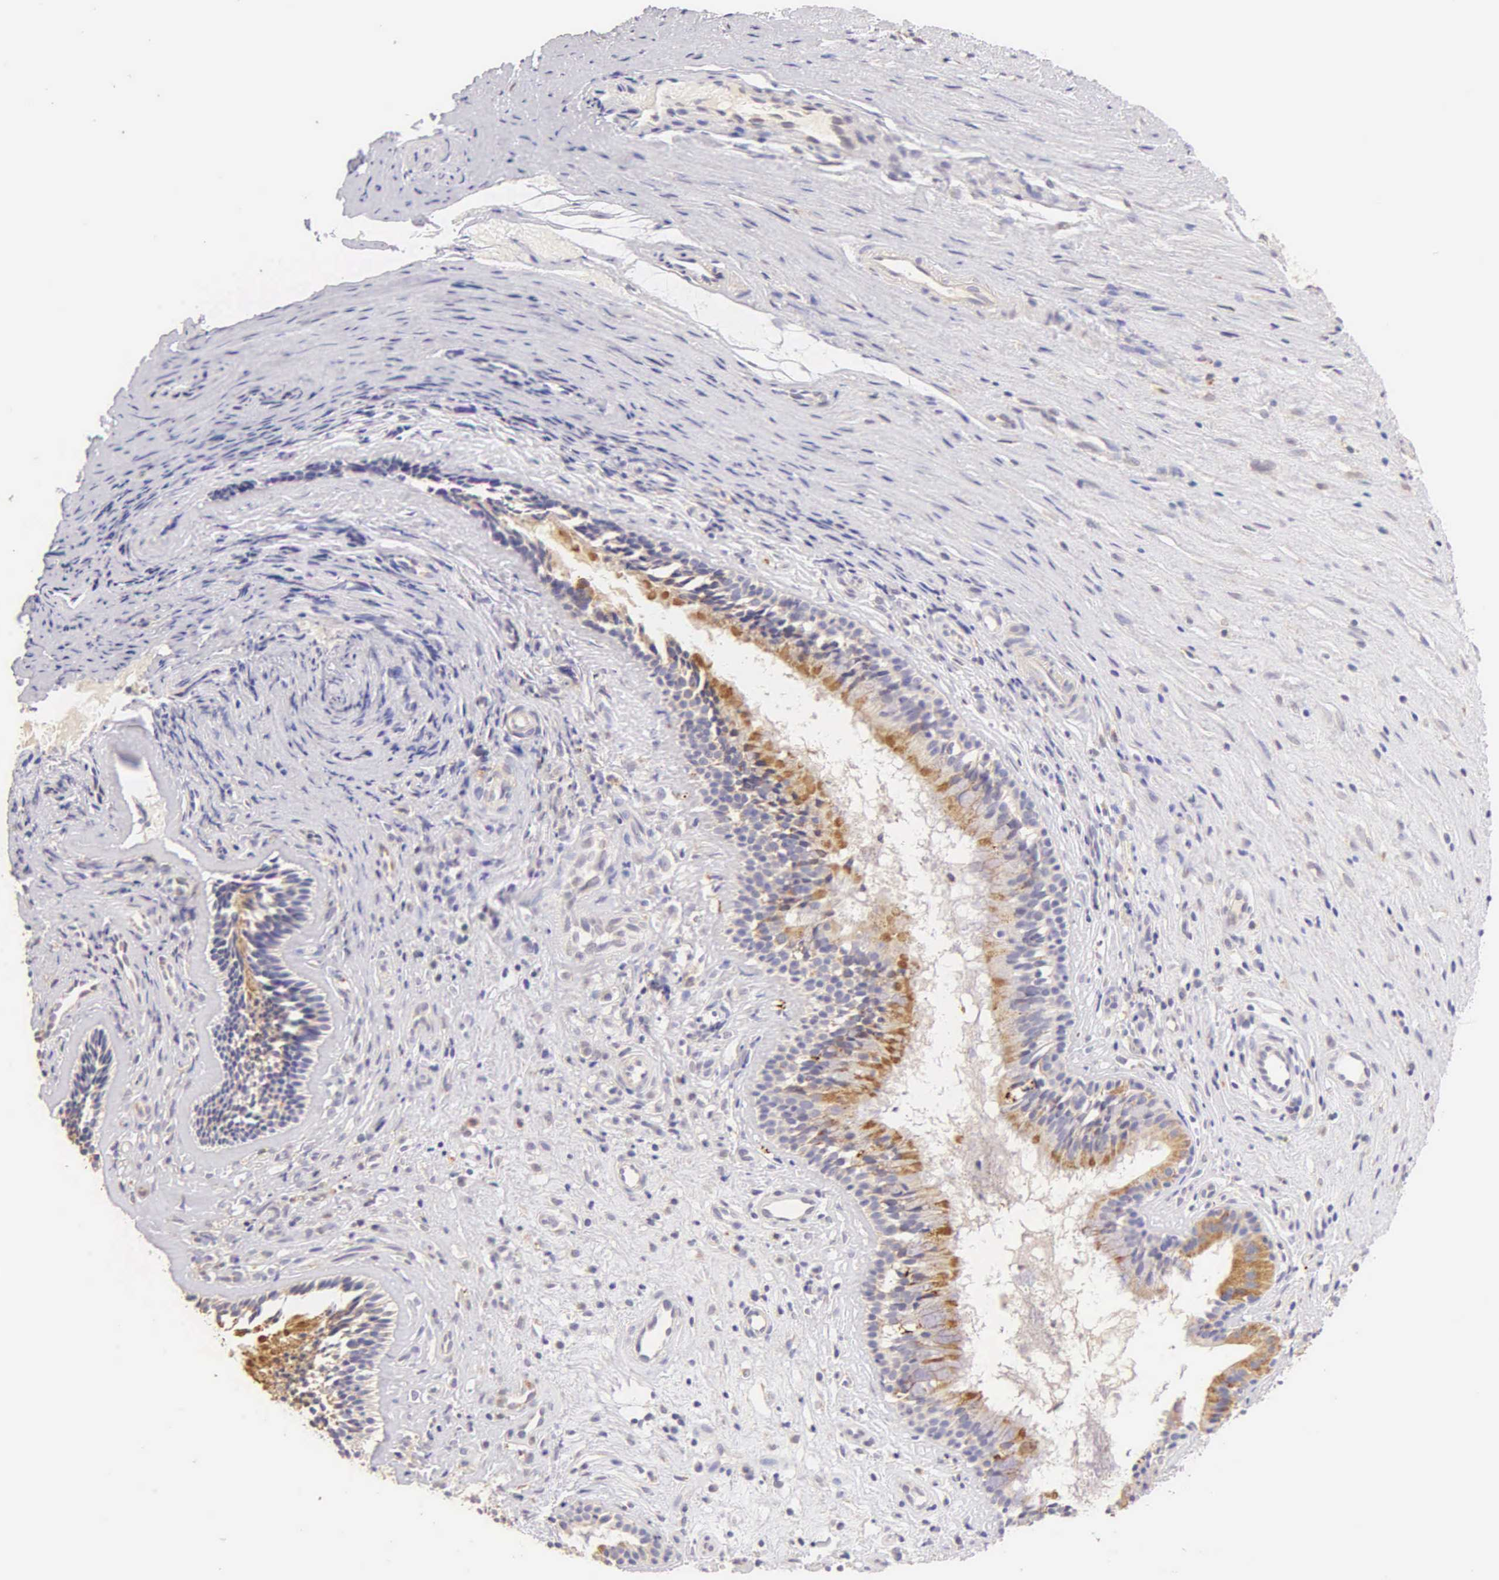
{"staining": {"intensity": "weak", "quantity": "25%-75%", "location": "cytoplasmic/membranous"}, "tissue": "nasopharynx", "cell_type": "Respiratory epithelial cells", "image_type": "normal", "snomed": [{"axis": "morphology", "description": "Normal tissue, NOS"}, {"axis": "topography", "description": "Nasopharynx"}], "caption": "A brown stain highlights weak cytoplasmic/membranous expression of a protein in respiratory epithelial cells of benign human nasopharynx. (Brightfield microscopy of DAB IHC at high magnification).", "gene": "ESR1", "patient": {"sex": "female", "age": 78}}